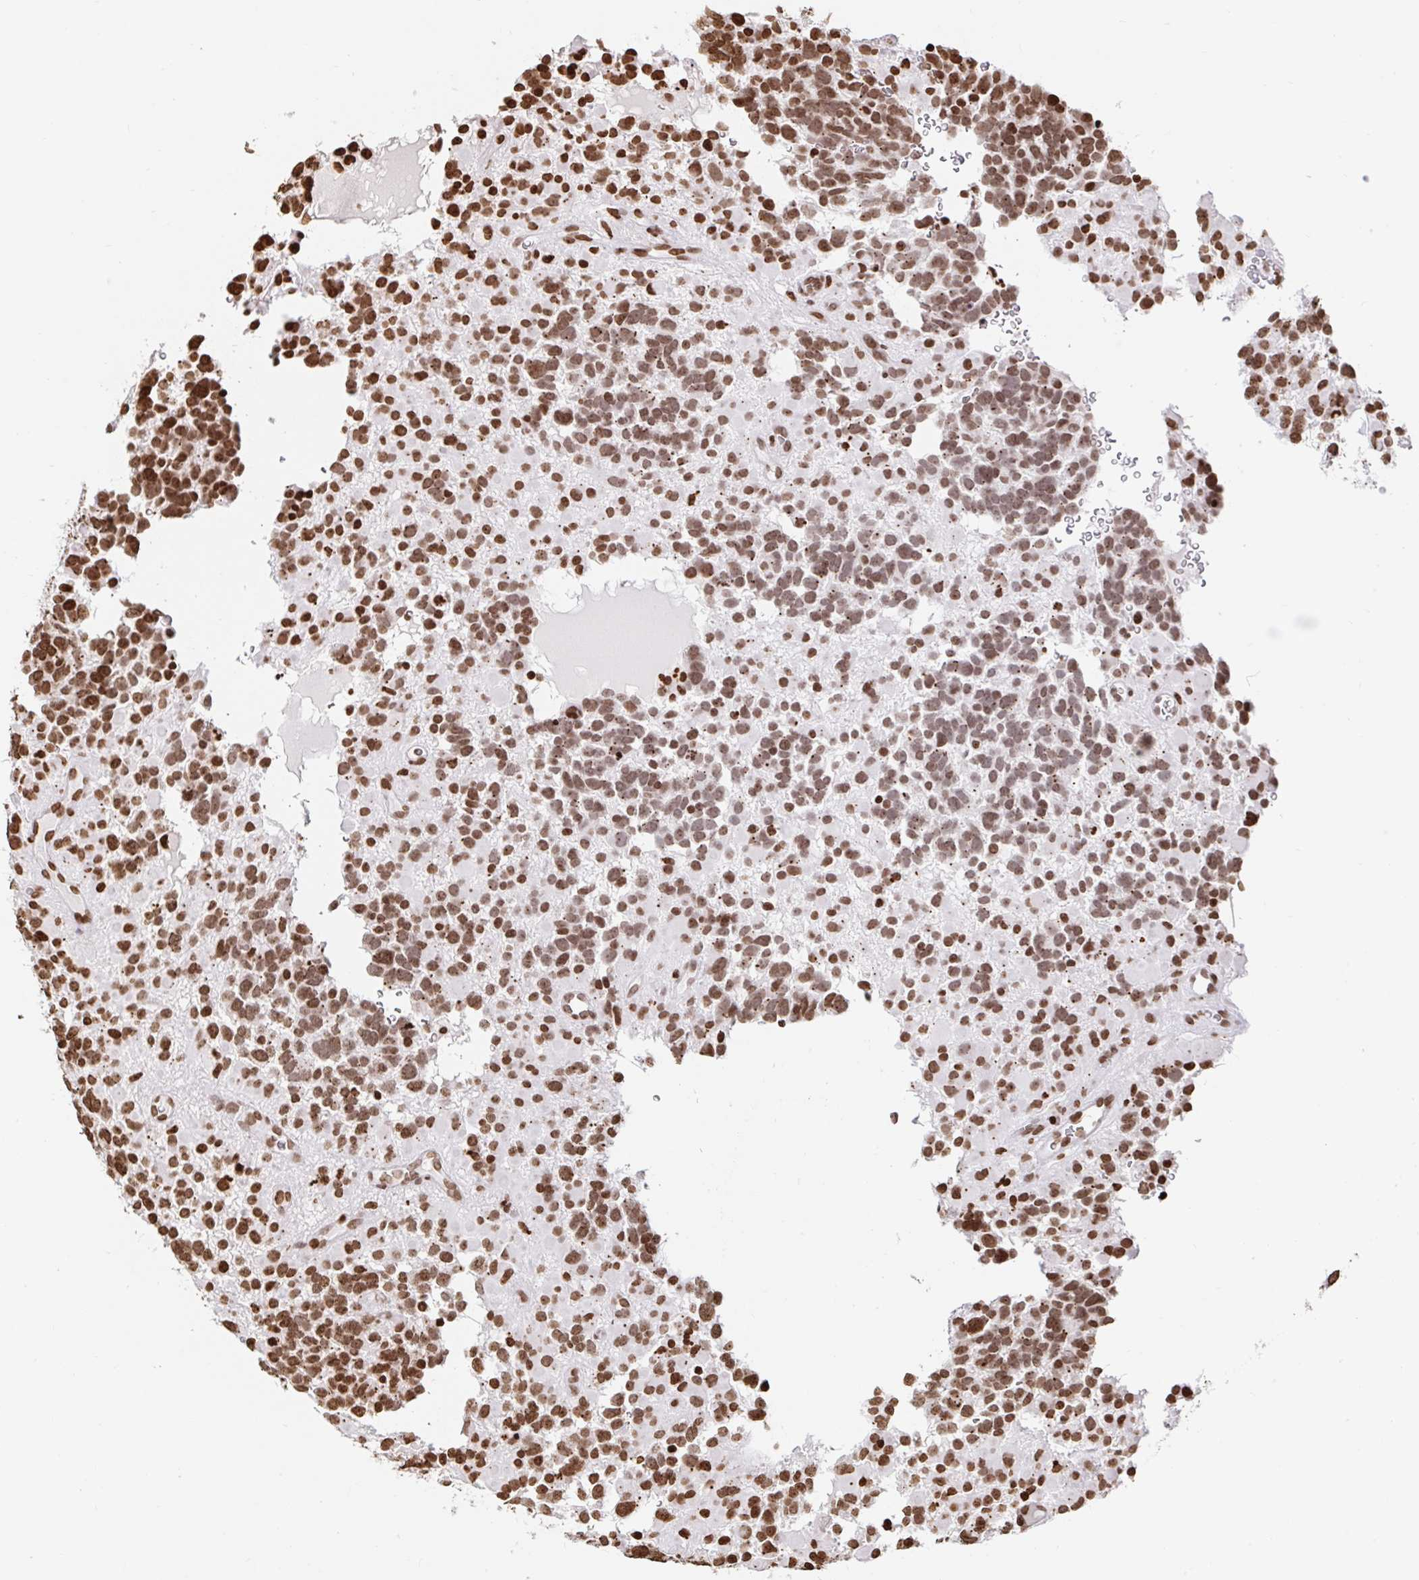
{"staining": {"intensity": "moderate", "quantity": ">75%", "location": "nuclear"}, "tissue": "glioma", "cell_type": "Tumor cells", "image_type": "cancer", "snomed": [{"axis": "morphology", "description": "Glioma, malignant, High grade"}, {"axis": "topography", "description": "Brain"}], "caption": "High-magnification brightfield microscopy of glioma stained with DAB (3,3'-diaminobenzidine) (brown) and counterstained with hematoxylin (blue). tumor cells exhibit moderate nuclear expression is seen in approximately>75% of cells. (Stains: DAB in brown, nuclei in blue, Microscopy: brightfield microscopy at high magnification).", "gene": "H2BC5", "patient": {"sex": "female", "age": 40}}